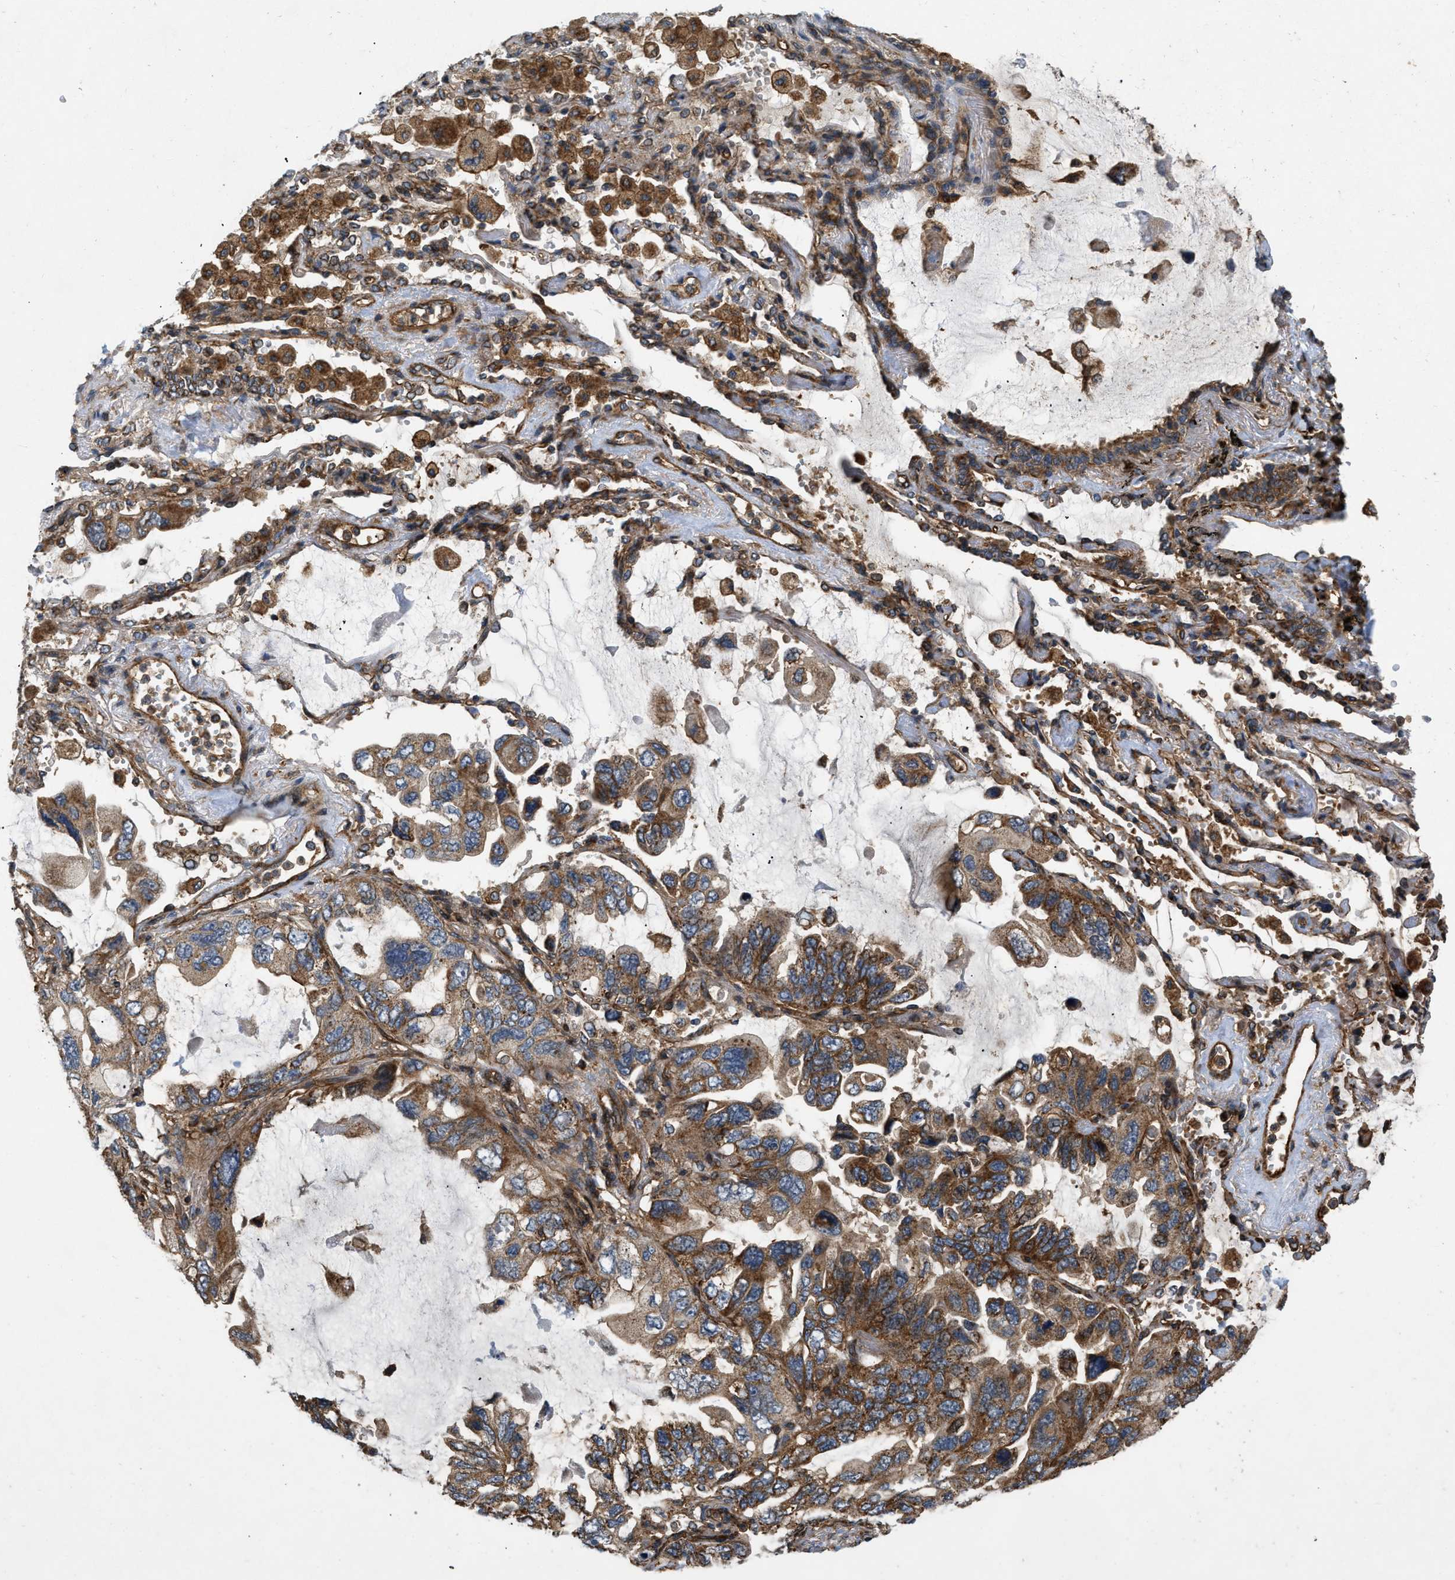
{"staining": {"intensity": "strong", "quantity": ">75%", "location": "cytoplasmic/membranous"}, "tissue": "lung cancer", "cell_type": "Tumor cells", "image_type": "cancer", "snomed": [{"axis": "morphology", "description": "Squamous cell carcinoma, NOS"}, {"axis": "topography", "description": "Lung"}], "caption": "Human lung squamous cell carcinoma stained with a brown dye demonstrates strong cytoplasmic/membranous positive positivity in approximately >75% of tumor cells.", "gene": "GNB4", "patient": {"sex": "female", "age": 73}}